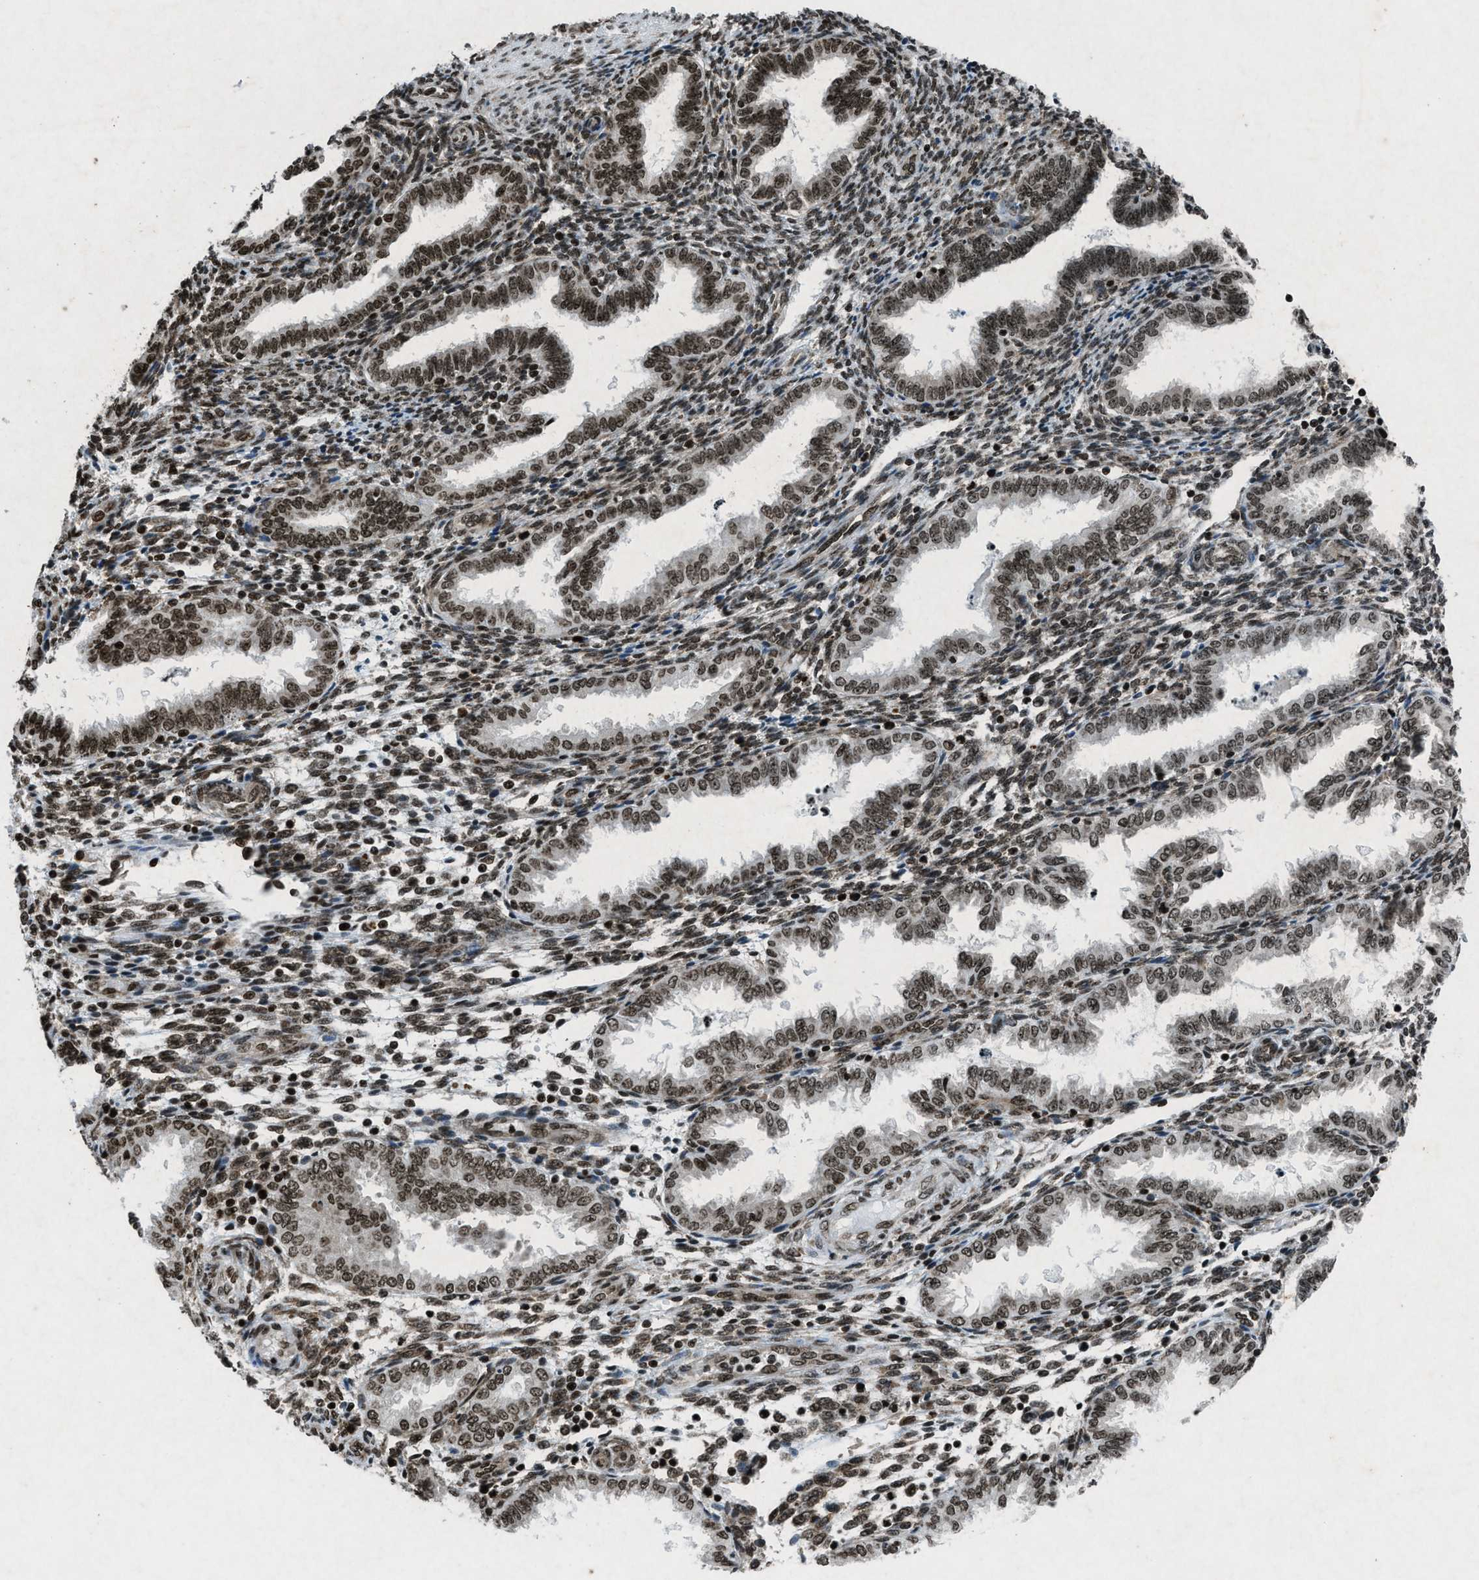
{"staining": {"intensity": "moderate", "quantity": "25%-75%", "location": "nuclear"}, "tissue": "endometrium", "cell_type": "Cells in endometrial stroma", "image_type": "normal", "snomed": [{"axis": "morphology", "description": "Normal tissue, NOS"}, {"axis": "topography", "description": "Endometrium"}], "caption": "Moderate nuclear positivity is identified in about 25%-75% of cells in endometrial stroma in normal endometrium.", "gene": "NXF1", "patient": {"sex": "female", "age": 33}}